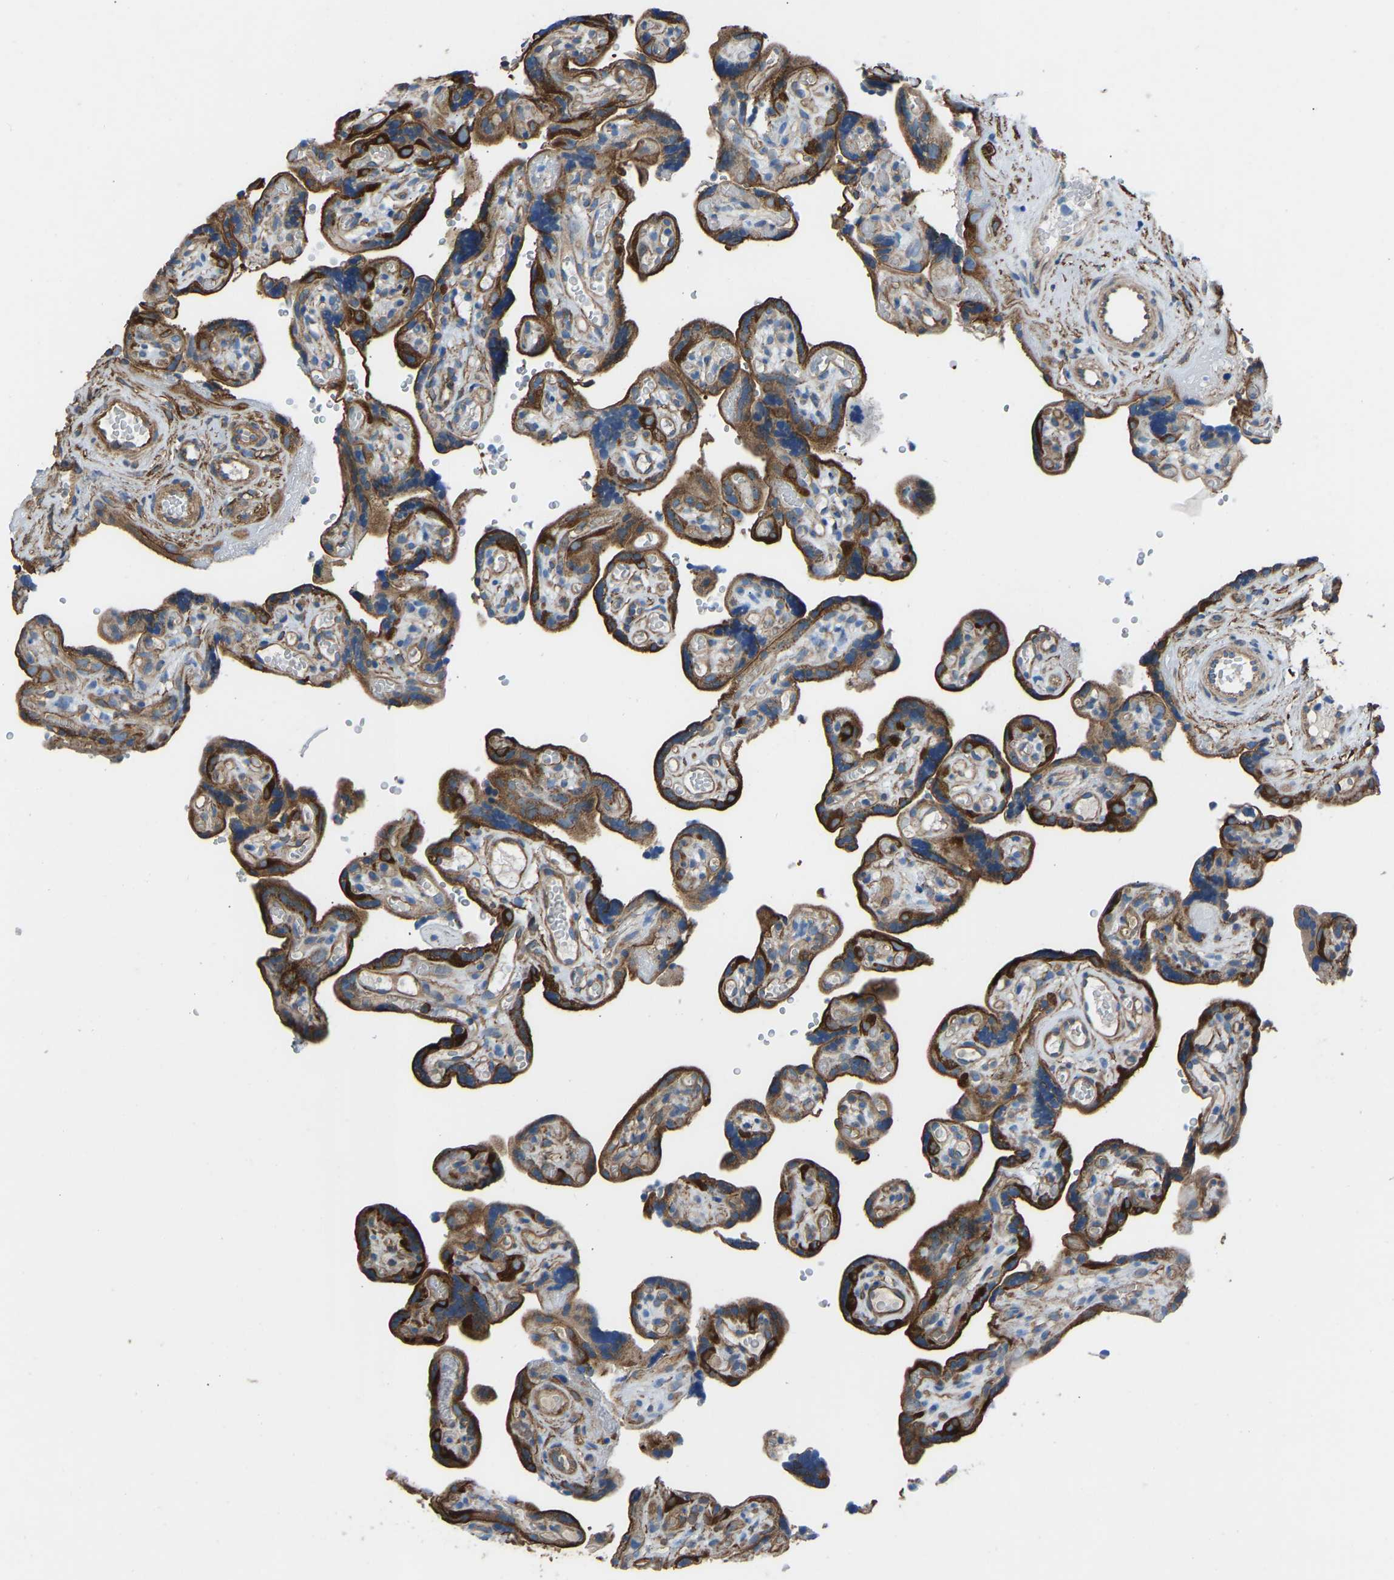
{"staining": {"intensity": "moderate", "quantity": ">75%", "location": "cytoplasmic/membranous"}, "tissue": "placenta", "cell_type": "Decidual cells", "image_type": "normal", "snomed": [{"axis": "morphology", "description": "Normal tissue, NOS"}, {"axis": "topography", "description": "Placenta"}], "caption": "The photomicrograph reveals immunohistochemical staining of benign placenta. There is moderate cytoplasmic/membranous staining is identified in approximately >75% of decidual cells. Using DAB (brown) and hematoxylin (blue) stains, captured at high magnification using brightfield microscopy.", "gene": "MYH10", "patient": {"sex": "female", "age": 30}}